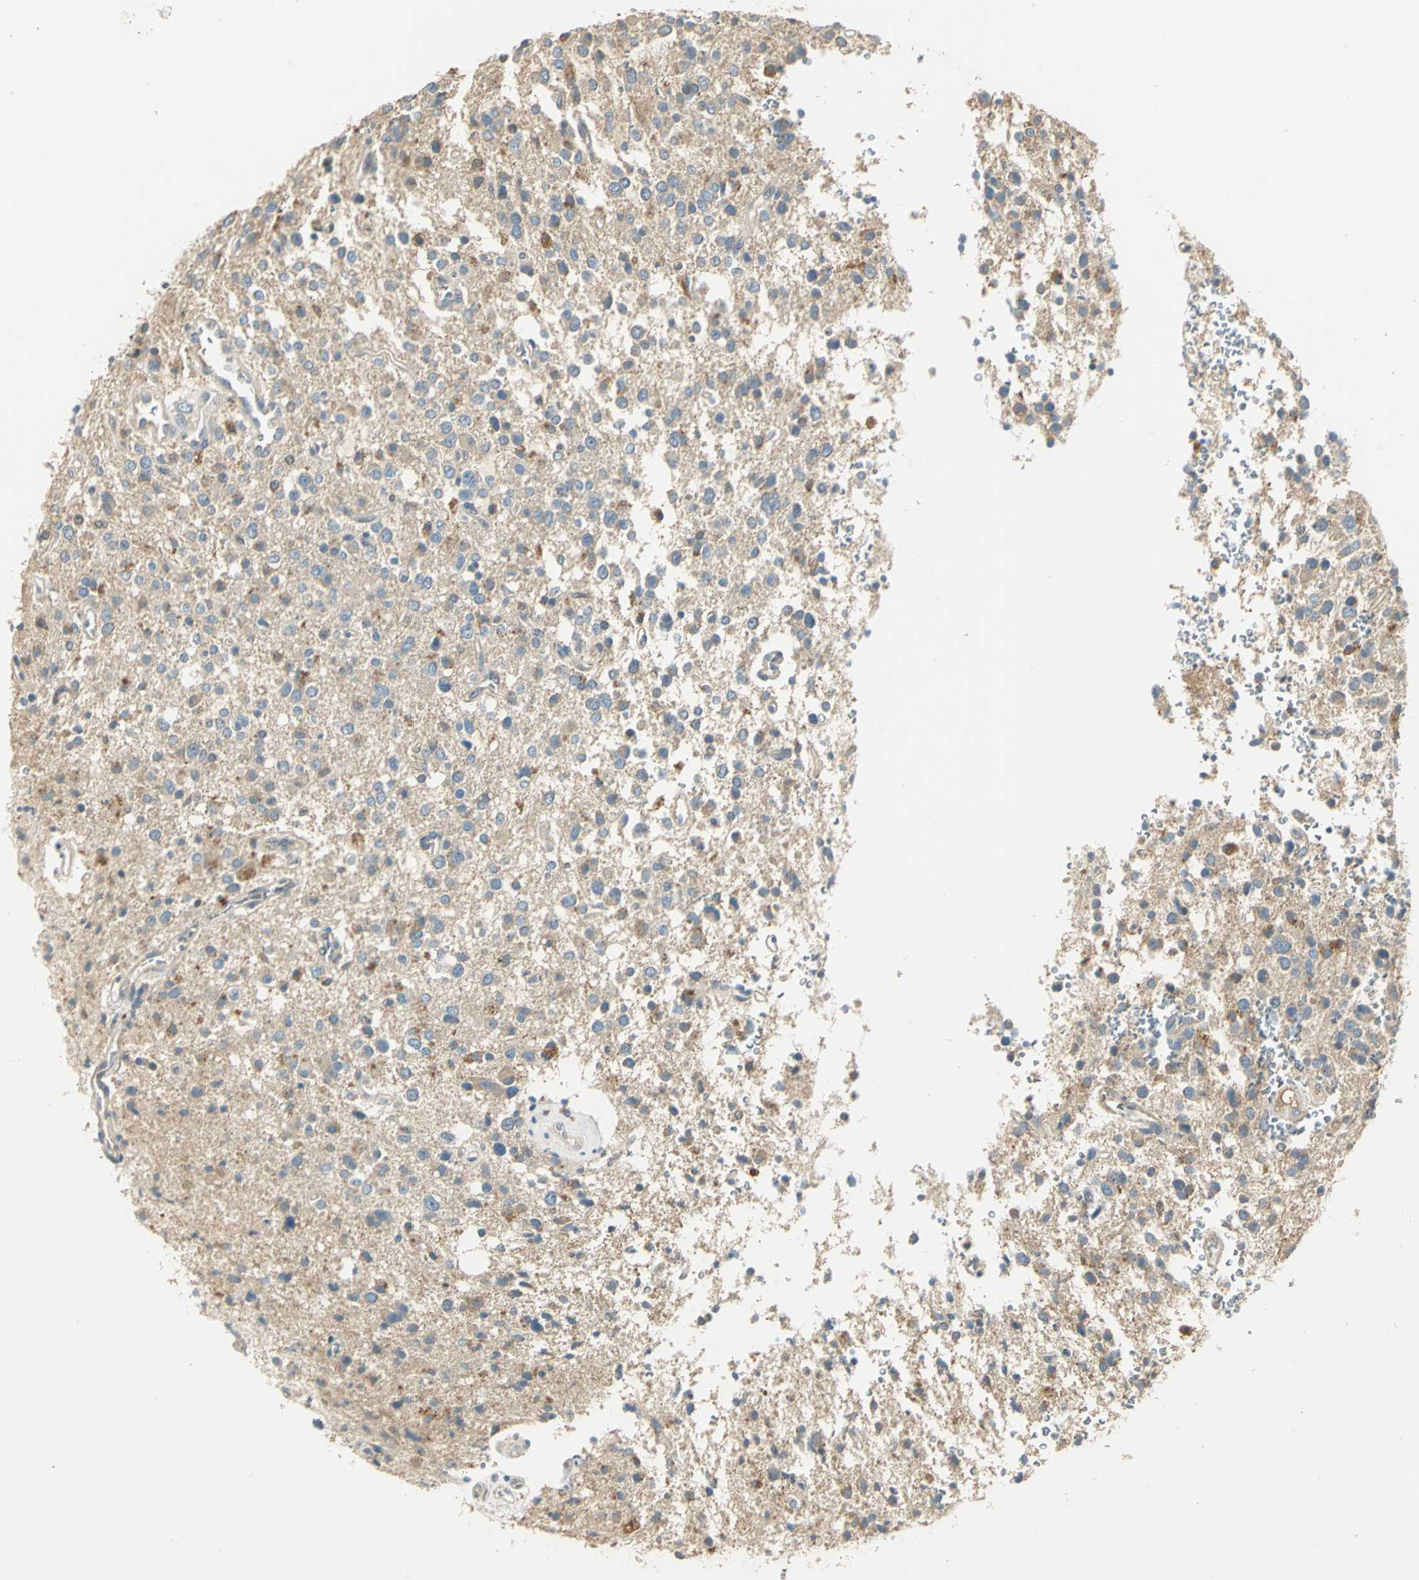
{"staining": {"intensity": "weak", "quantity": "25%-75%", "location": "cytoplasmic/membranous"}, "tissue": "glioma", "cell_type": "Tumor cells", "image_type": "cancer", "snomed": [{"axis": "morphology", "description": "Glioma, malignant, High grade"}, {"axis": "topography", "description": "Brain"}], "caption": "Glioma was stained to show a protein in brown. There is low levels of weak cytoplasmic/membranous staining in about 25%-75% of tumor cells. The protein is stained brown, and the nuclei are stained in blue (DAB IHC with brightfield microscopy, high magnification).", "gene": "PROC", "patient": {"sex": "male", "age": 47}}